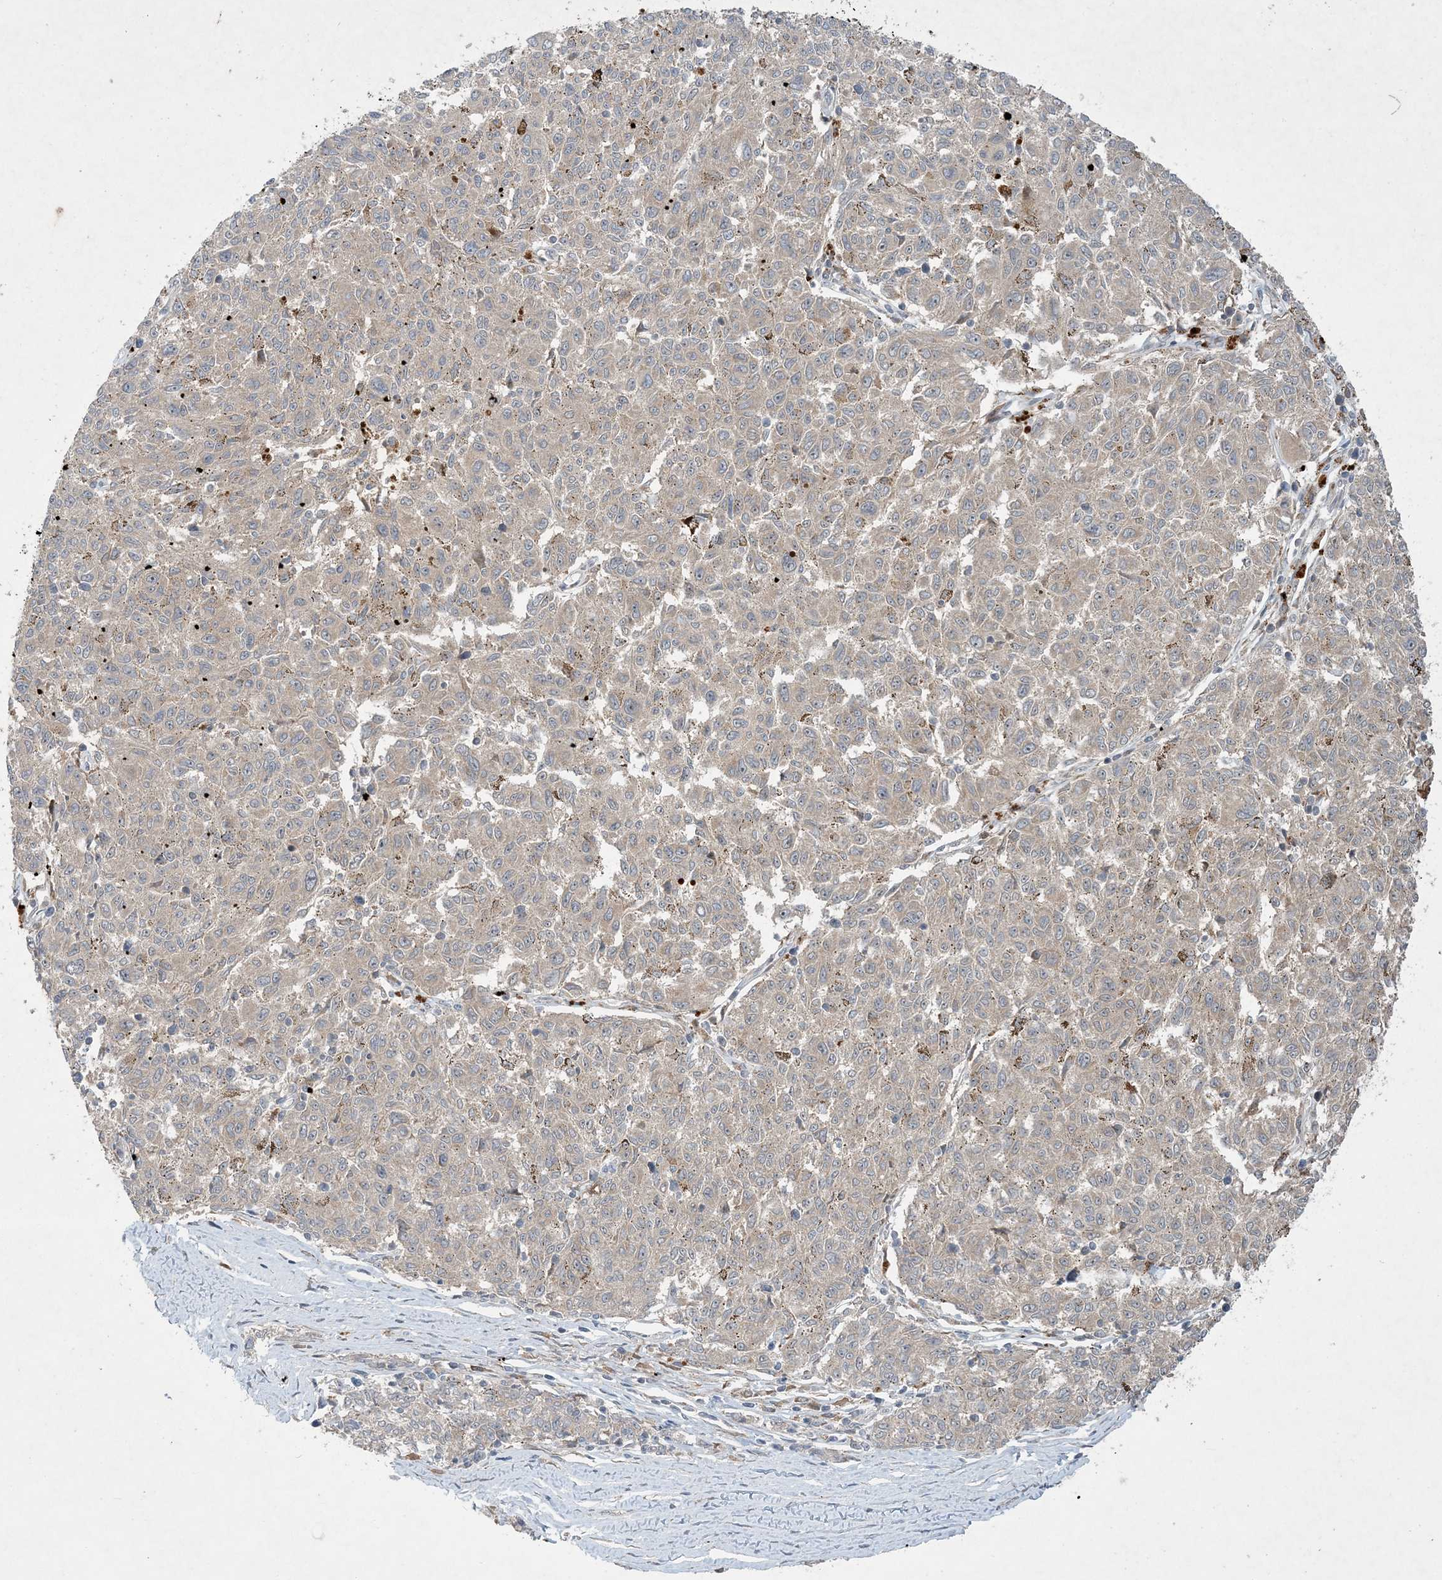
{"staining": {"intensity": "negative", "quantity": "none", "location": "none"}, "tissue": "melanoma", "cell_type": "Tumor cells", "image_type": "cancer", "snomed": [{"axis": "morphology", "description": "Malignant melanoma, NOS"}, {"axis": "topography", "description": "Skin"}], "caption": "The histopathology image shows no staining of tumor cells in melanoma.", "gene": "UBR3", "patient": {"sex": "female", "age": 72}}